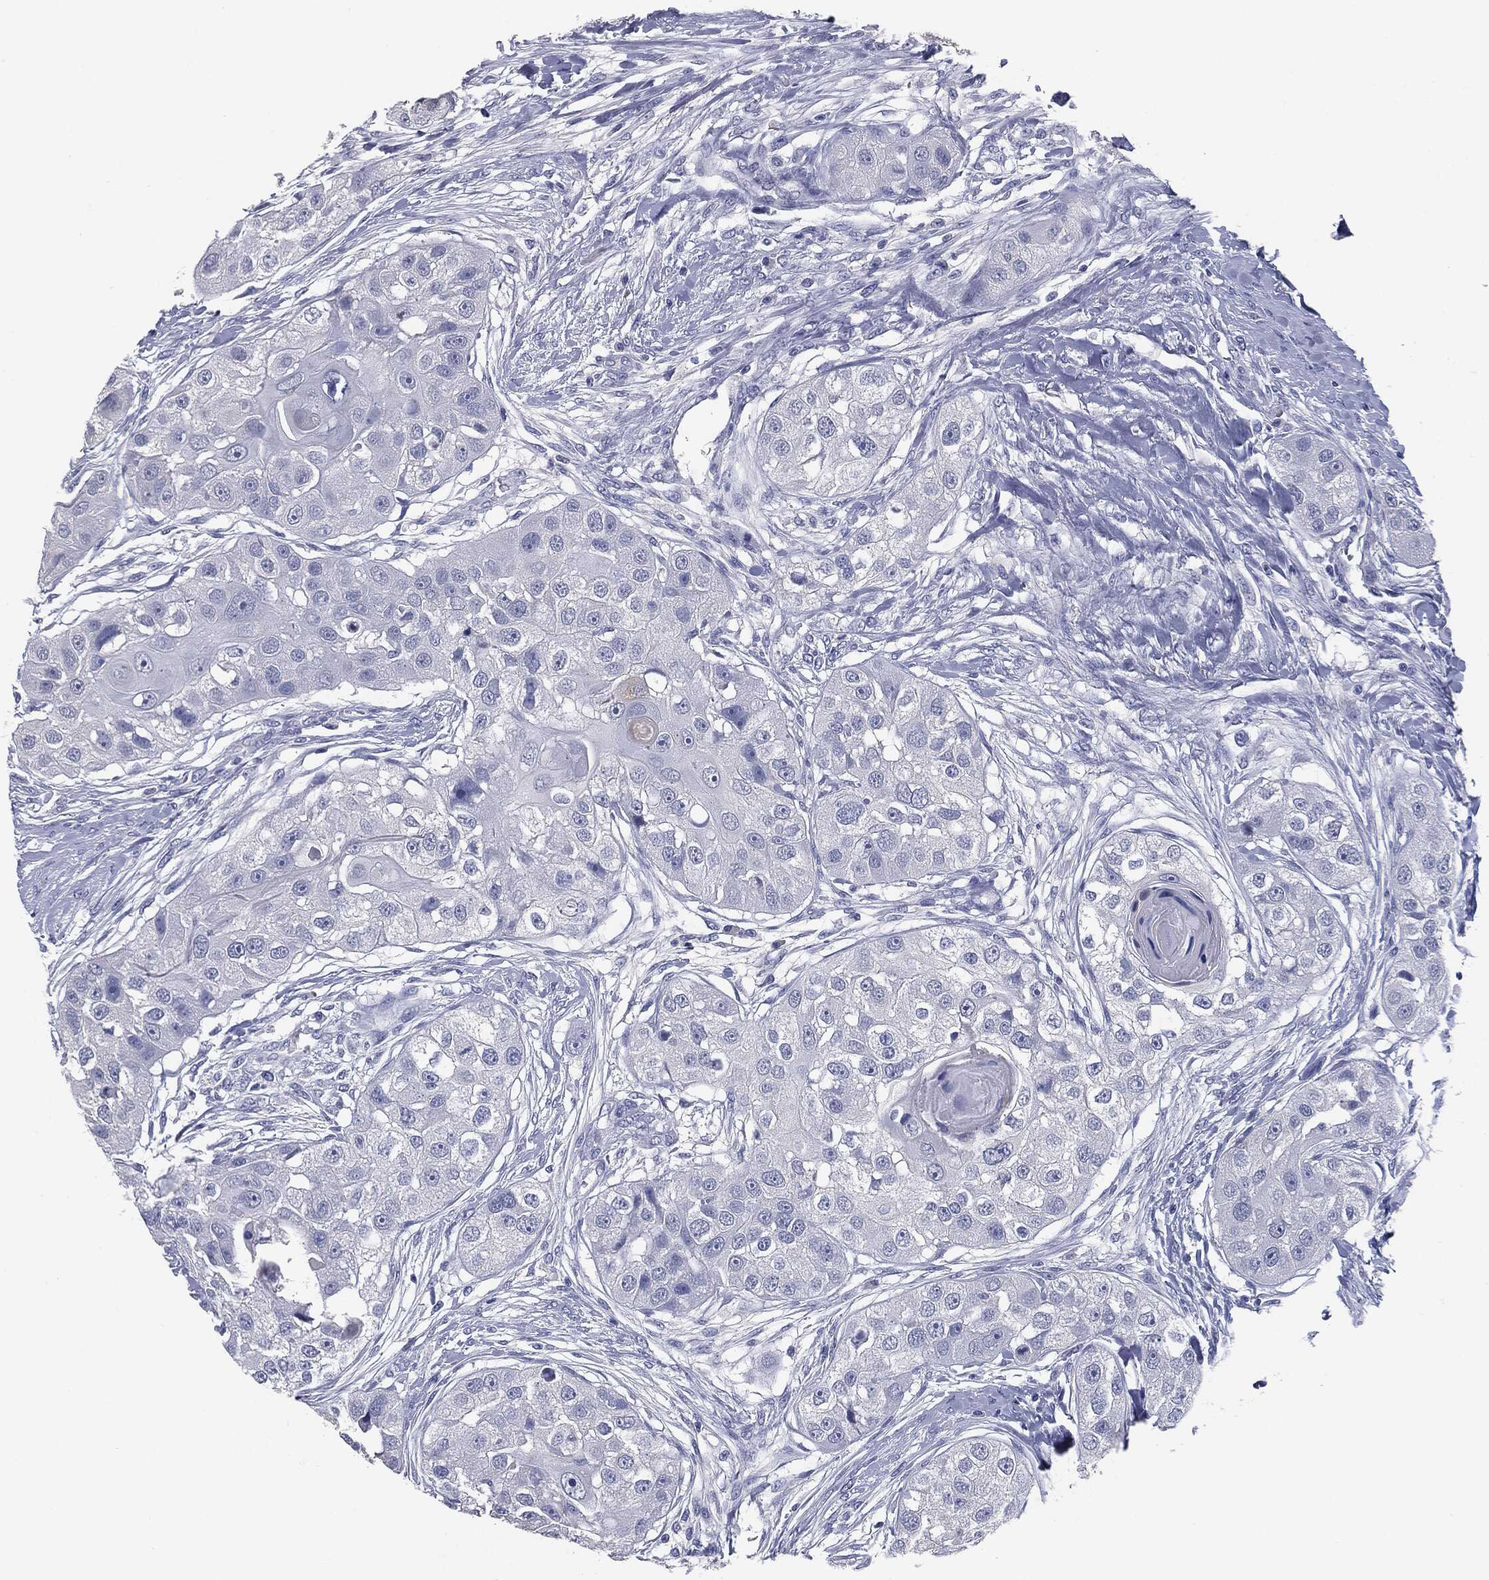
{"staining": {"intensity": "negative", "quantity": "none", "location": "none"}, "tissue": "head and neck cancer", "cell_type": "Tumor cells", "image_type": "cancer", "snomed": [{"axis": "morphology", "description": "Normal tissue, NOS"}, {"axis": "morphology", "description": "Squamous cell carcinoma, NOS"}, {"axis": "topography", "description": "Skeletal muscle"}, {"axis": "topography", "description": "Head-Neck"}], "caption": "Head and neck squamous cell carcinoma stained for a protein using IHC displays no staining tumor cells.", "gene": "MUC1", "patient": {"sex": "male", "age": 51}}